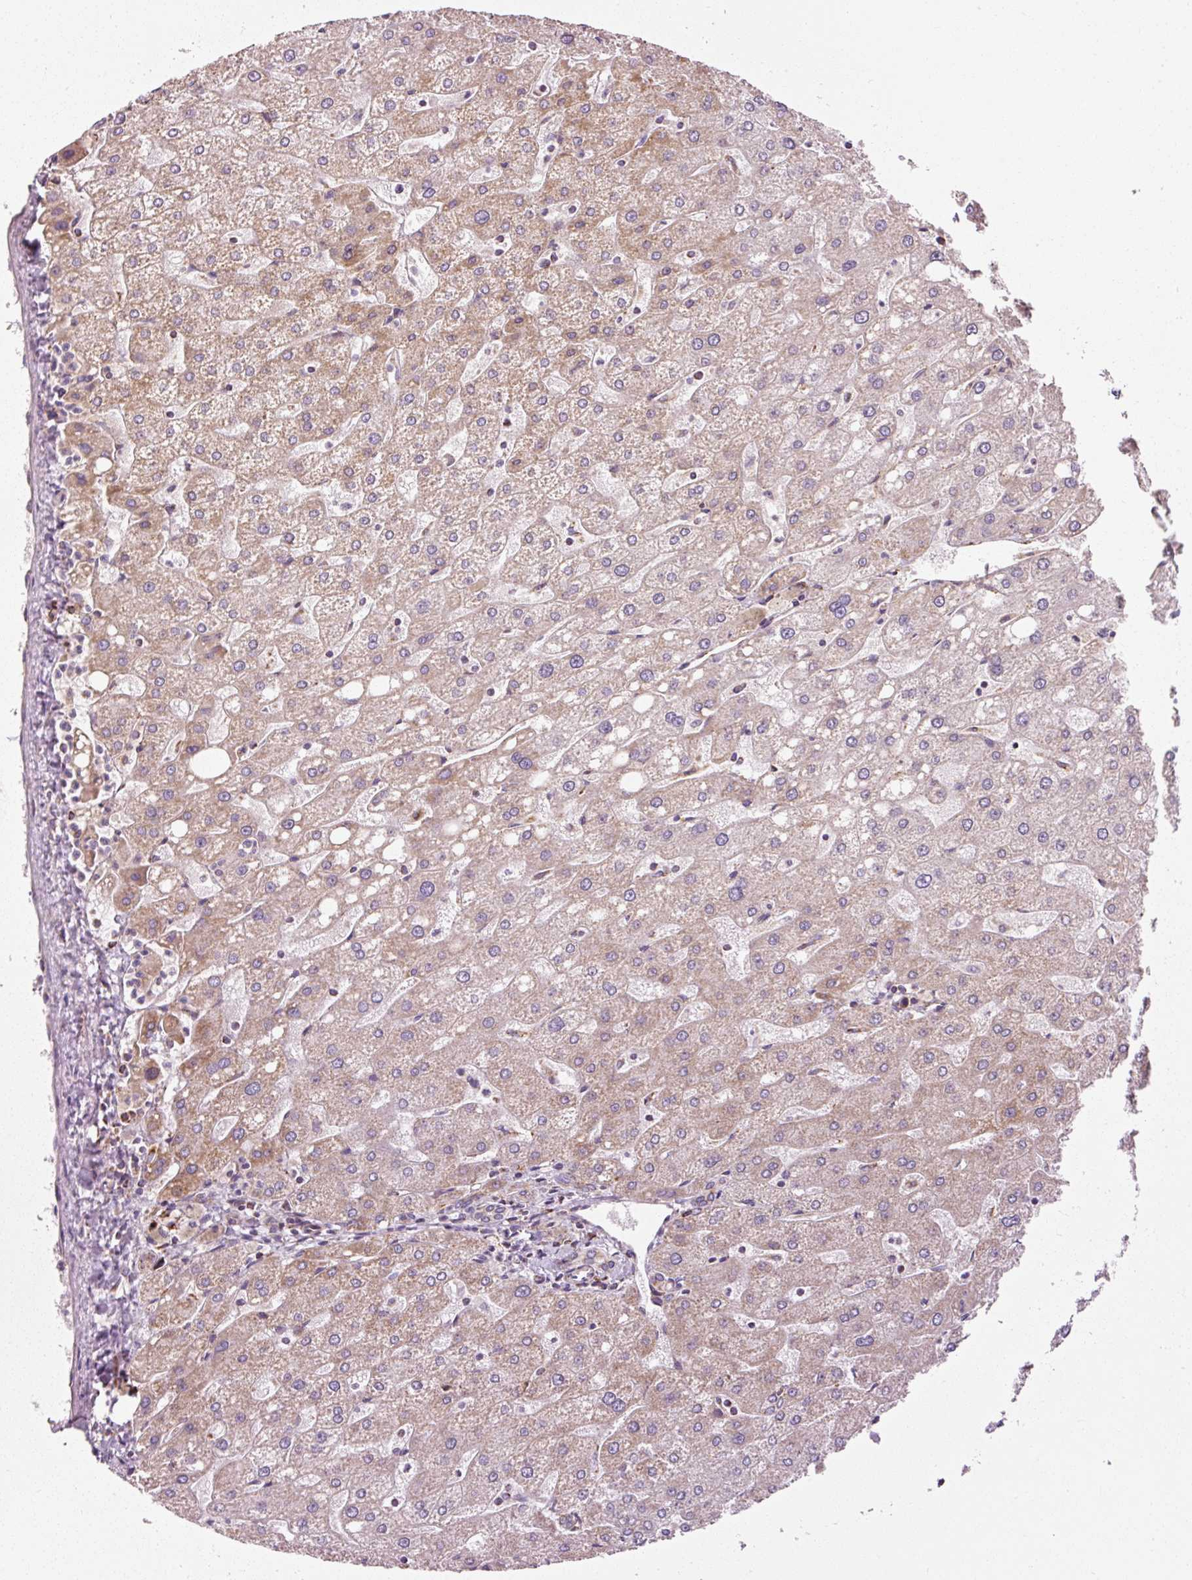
{"staining": {"intensity": "weak", "quantity": "25%-75%", "location": "cytoplasmic/membranous"}, "tissue": "liver", "cell_type": "Cholangiocytes", "image_type": "normal", "snomed": [{"axis": "morphology", "description": "Normal tissue, NOS"}, {"axis": "topography", "description": "Liver"}], "caption": "DAB (3,3'-diaminobenzidine) immunohistochemical staining of normal liver shows weak cytoplasmic/membranous protein staining in about 25%-75% of cholangiocytes. (DAB IHC with brightfield microscopy, high magnification).", "gene": "NDUFB4", "patient": {"sex": "male", "age": 67}}